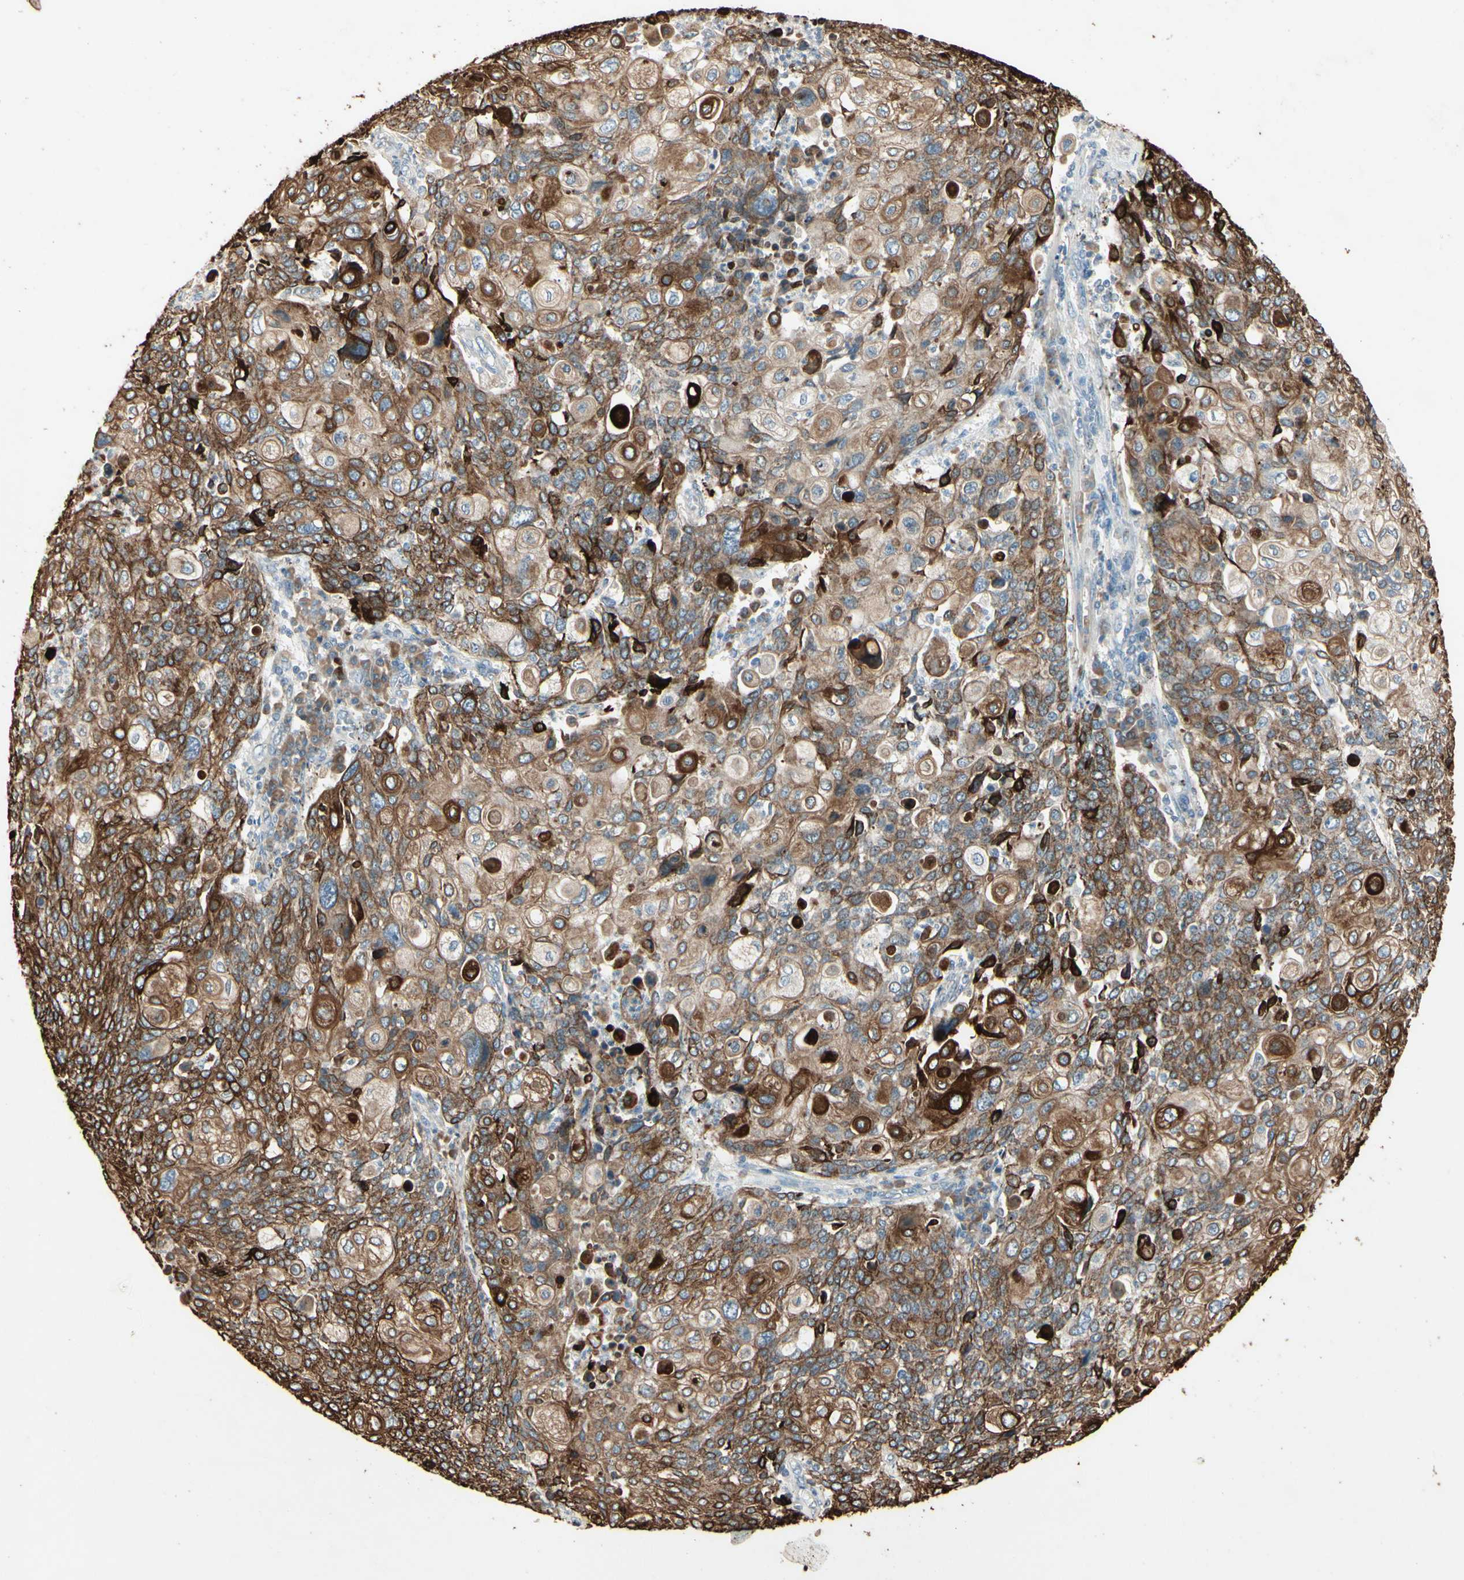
{"staining": {"intensity": "strong", "quantity": ">75%", "location": "cytoplasmic/membranous"}, "tissue": "cervical cancer", "cell_type": "Tumor cells", "image_type": "cancer", "snomed": [{"axis": "morphology", "description": "Squamous cell carcinoma, NOS"}, {"axis": "topography", "description": "Cervix"}], "caption": "Immunohistochemistry (IHC) of cervical squamous cell carcinoma displays high levels of strong cytoplasmic/membranous expression in approximately >75% of tumor cells. Using DAB (brown) and hematoxylin (blue) stains, captured at high magnification using brightfield microscopy.", "gene": "SKIL", "patient": {"sex": "female", "age": 40}}